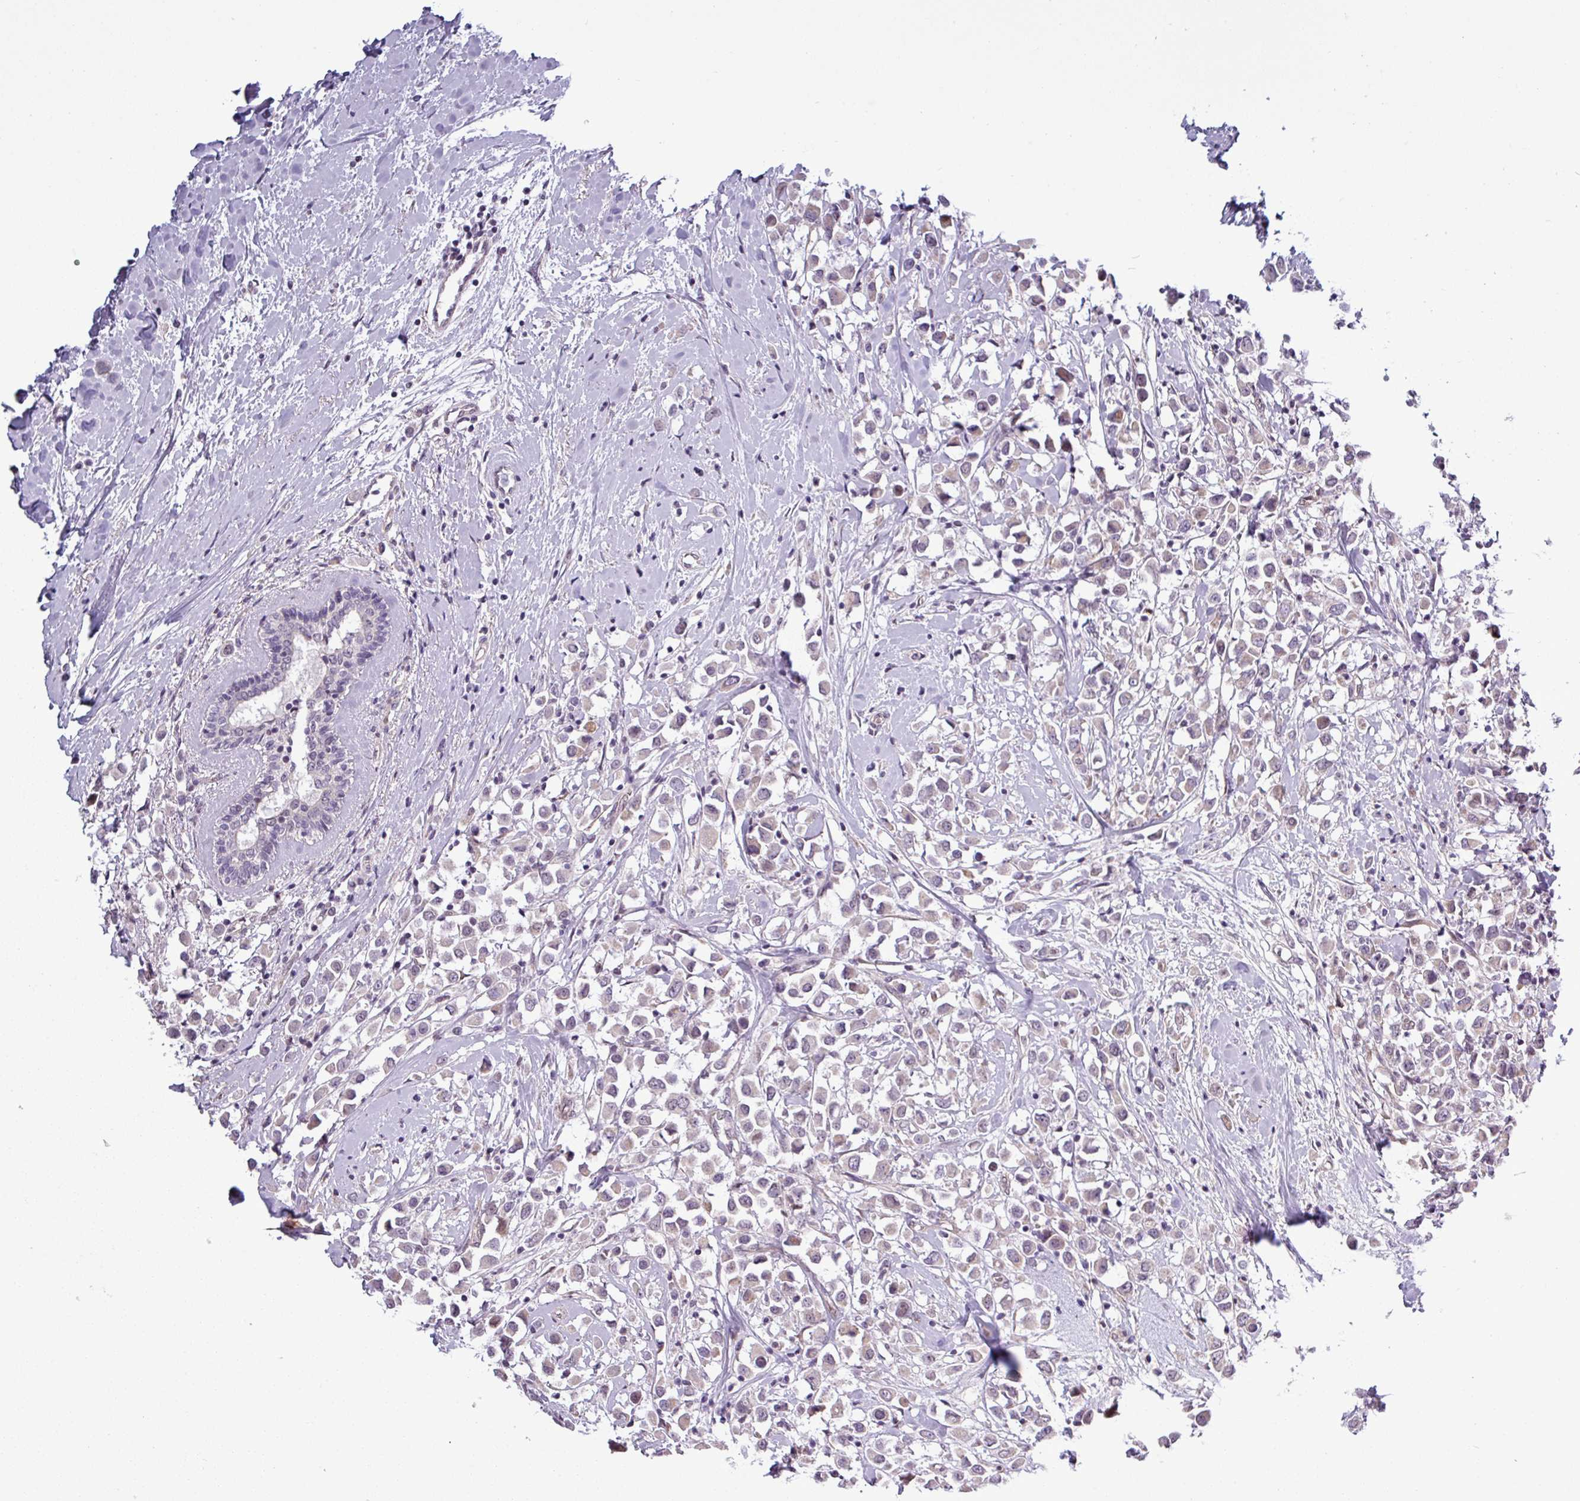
{"staining": {"intensity": "moderate", "quantity": "25%-75%", "location": "cytoplasmic/membranous"}, "tissue": "breast cancer", "cell_type": "Tumor cells", "image_type": "cancer", "snomed": [{"axis": "morphology", "description": "Duct carcinoma"}, {"axis": "topography", "description": "Breast"}], "caption": "DAB immunohistochemical staining of invasive ductal carcinoma (breast) exhibits moderate cytoplasmic/membranous protein positivity in about 25%-75% of tumor cells.", "gene": "GPT2", "patient": {"sex": "female", "age": 87}}